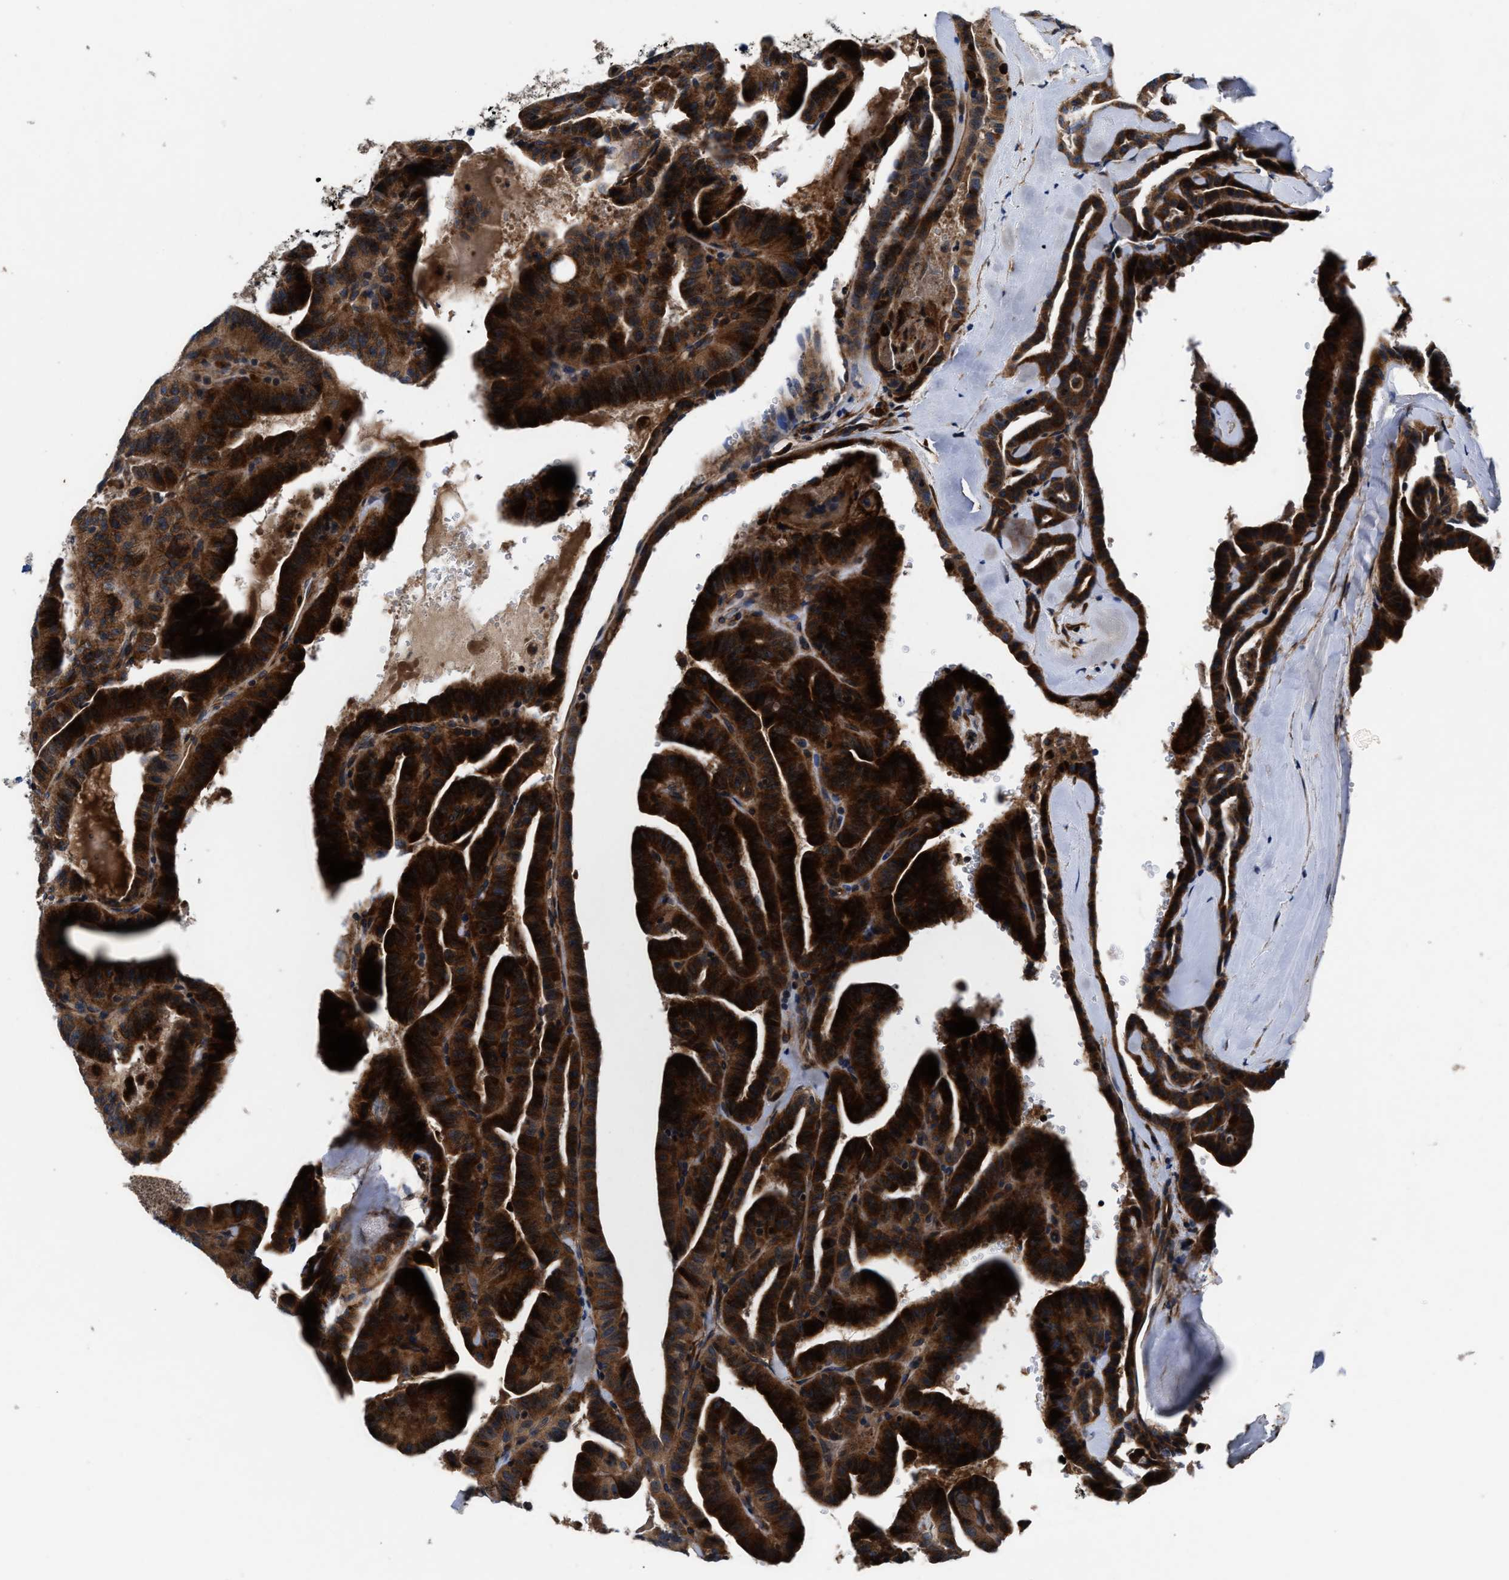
{"staining": {"intensity": "strong", "quantity": ">75%", "location": "cytoplasmic/membranous"}, "tissue": "thyroid cancer", "cell_type": "Tumor cells", "image_type": "cancer", "snomed": [{"axis": "morphology", "description": "Papillary adenocarcinoma, NOS"}, {"axis": "topography", "description": "Thyroid gland"}], "caption": "Human thyroid cancer (papillary adenocarcinoma) stained with a protein marker displays strong staining in tumor cells.", "gene": "SLC12A2", "patient": {"sex": "male", "age": 77}}